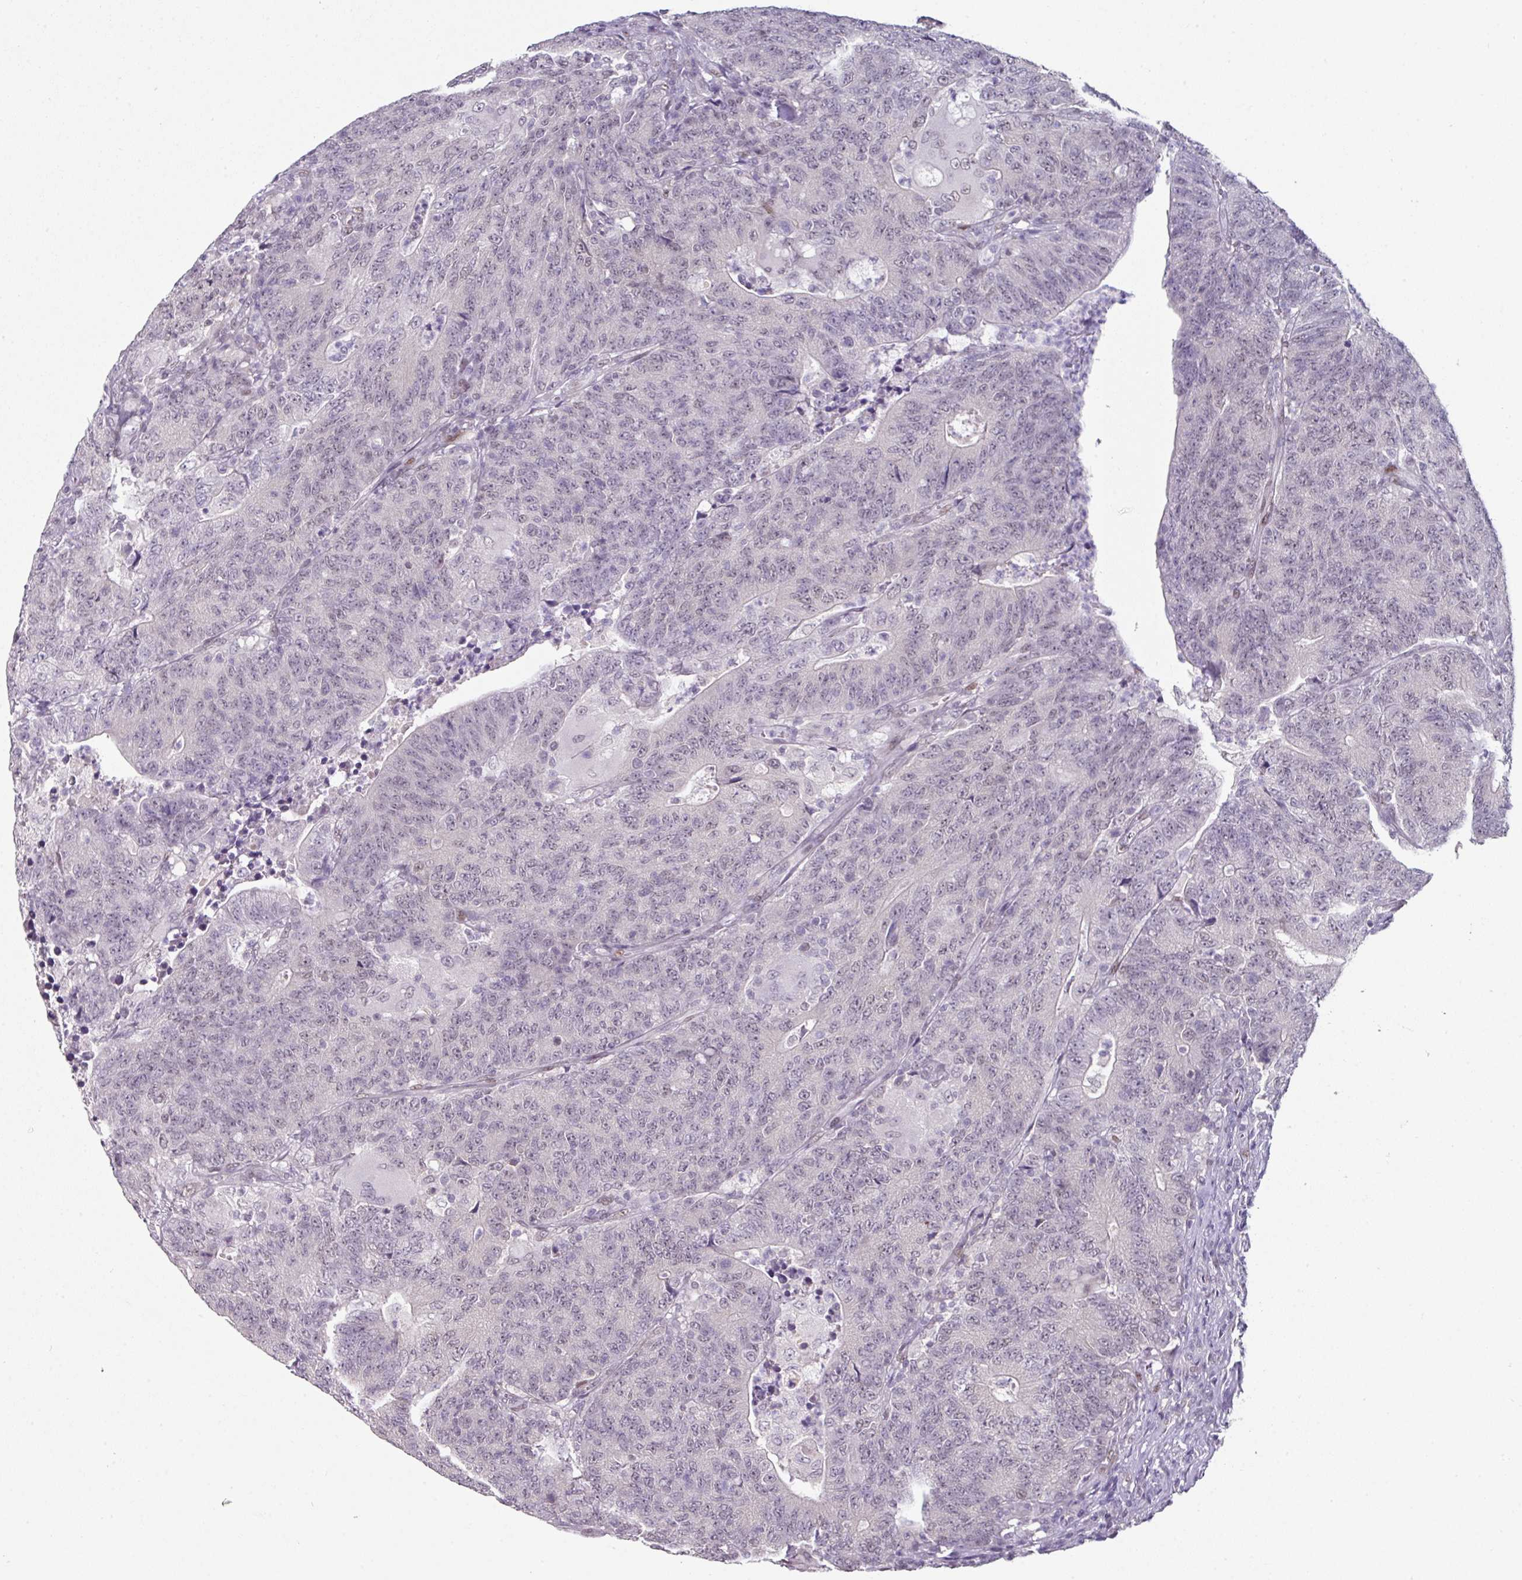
{"staining": {"intensity": "weak", "quantity": "<25%", "location": "nuclear"}, "tissue": "colorectal cancer", "cell_type": "Tumor cells", "image_type": "cancer", "snomed": [{"axis": "morphology", "description": "Adenocarcinoma, NOS"}, {"axis": "topography", "description": "Colon"}], "caption": "The IHC micrograph has no significant staining in tumor cells of colorectal cancer (adenocarcinoma) tissue. The staining was performed using DAB to visualize the protein expression in brown, while the nuclei were stained in blue with hematoxylin (Magnification: 20x).", "gene": "ELK1", "patient": {"sex": "female", "age": 75}}